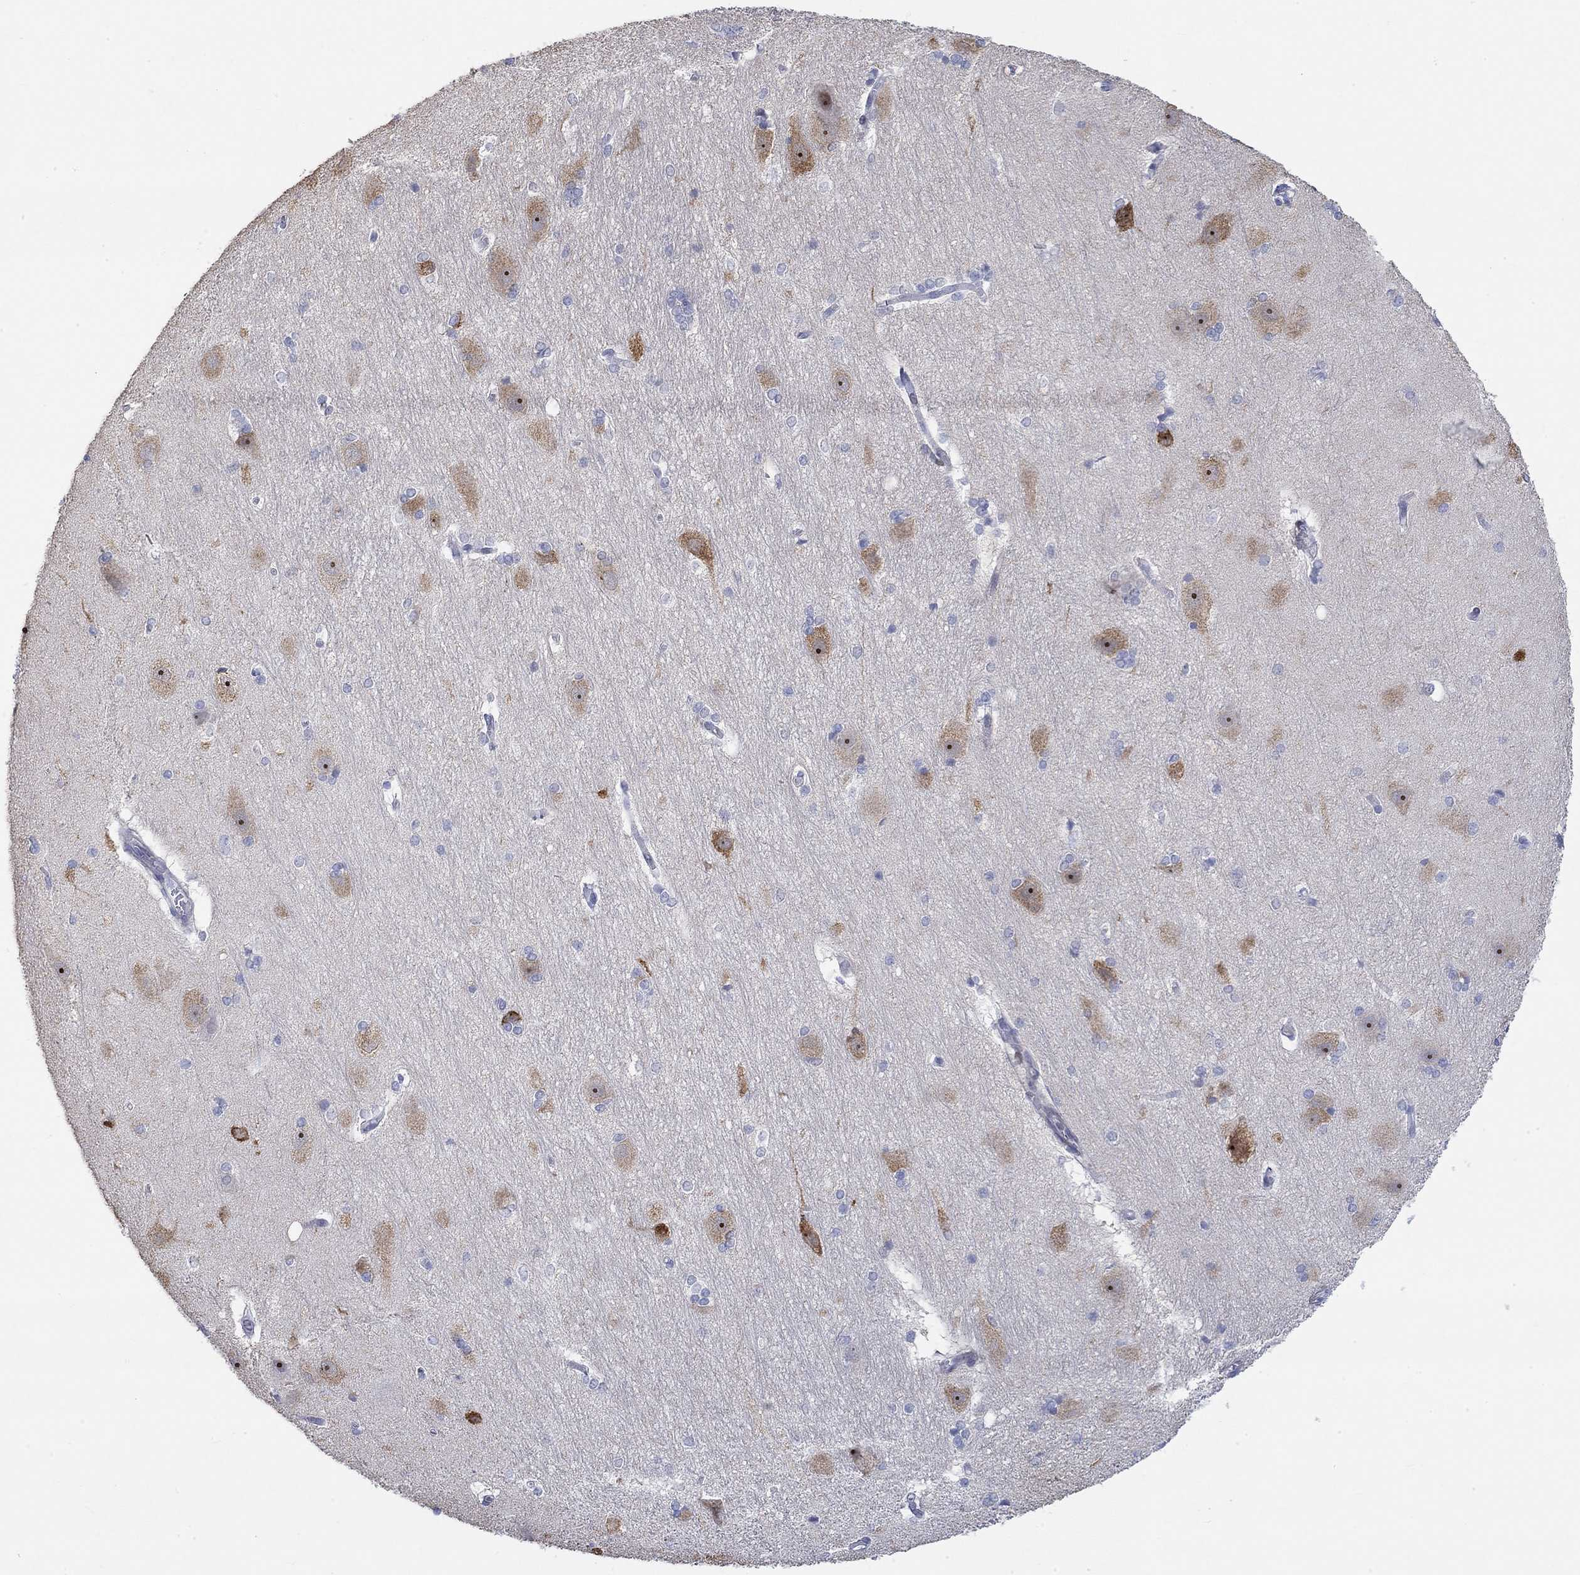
{"staining": {"intensity": "negative", "quantity": "none", "location": "none"}, "tissue": "hippocampus", "cell_type": "Glial cells", "image_type": "normal", "snomed": [{"axis": "morphology", "description": "Normal tissue, NOS"}, {"axis": "topography", "description": "Cerebral cortex"}, {"axis": "topography", "description": "Hippocampus"}], "caption": "High magnification brightfield microscopy of benign hippocampus stained with DAB (brown) and counterstained with hematoxylin (blue): glial cells show no significant positivity.", "gene": "PNMA5", "patient": {"sex": "female", "age": 19}}